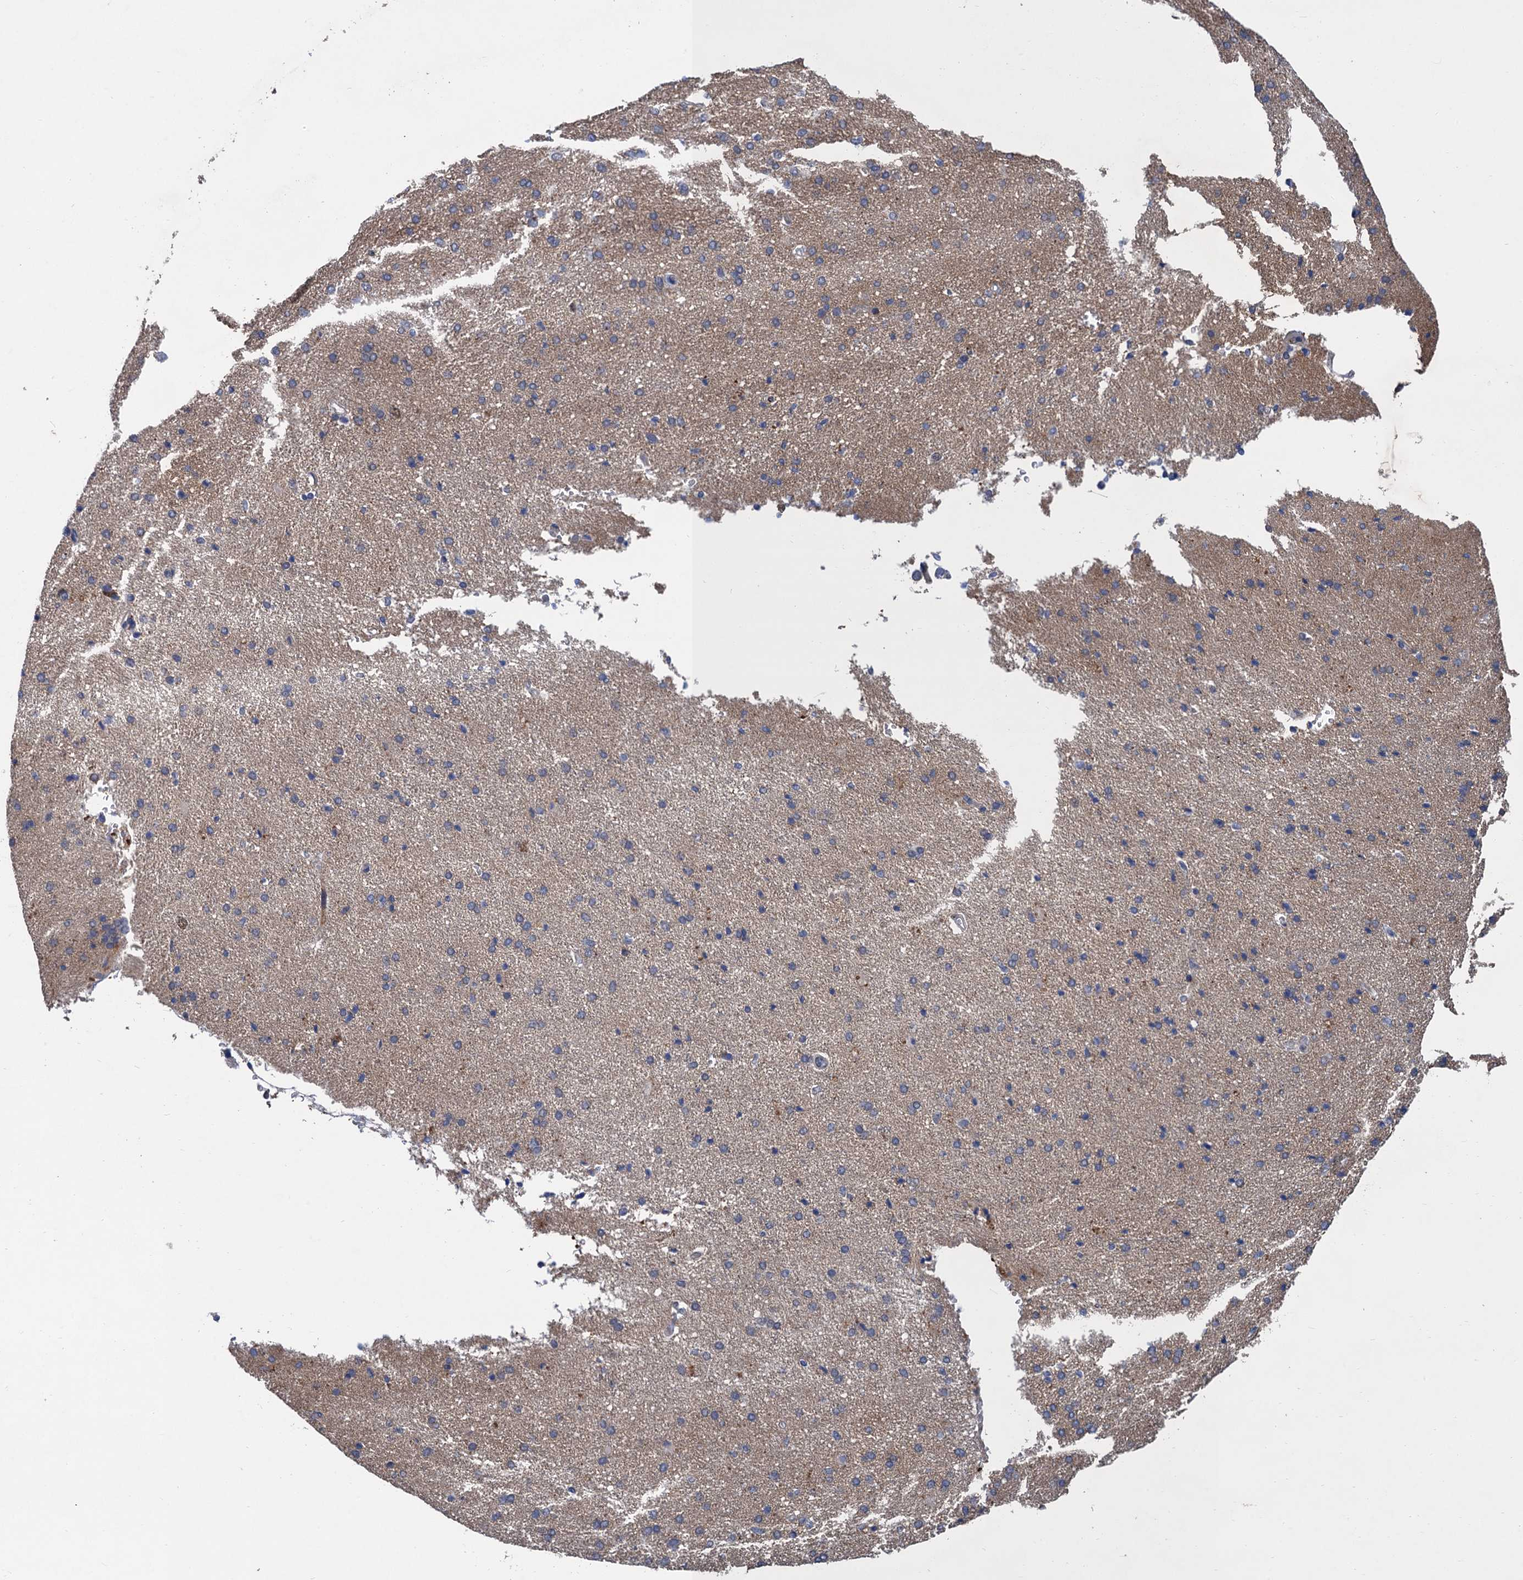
{"staining": {"intensity": "negative", "quantity": "none", "location": "none"}, "tissue": "cerebral cortex", "cell_type": "Endothelial cells", "image_type": "normal", "snomed": [{"axis": "morphology", "description": "Normal tissue, NOS"}, {"axis": "topography", "description": "Cerebral cortex"}], "caption": "The micrograph displays no staining of endothelial cells in unremarkable cerebral cortex. (Brightfield microscopy of DAB (3,3'-diaminobenzidine) immunohistochemistry (IHC) at high magnification).", "gene": "TRAF7", "patient": {"sex": "male", "age": 62}}